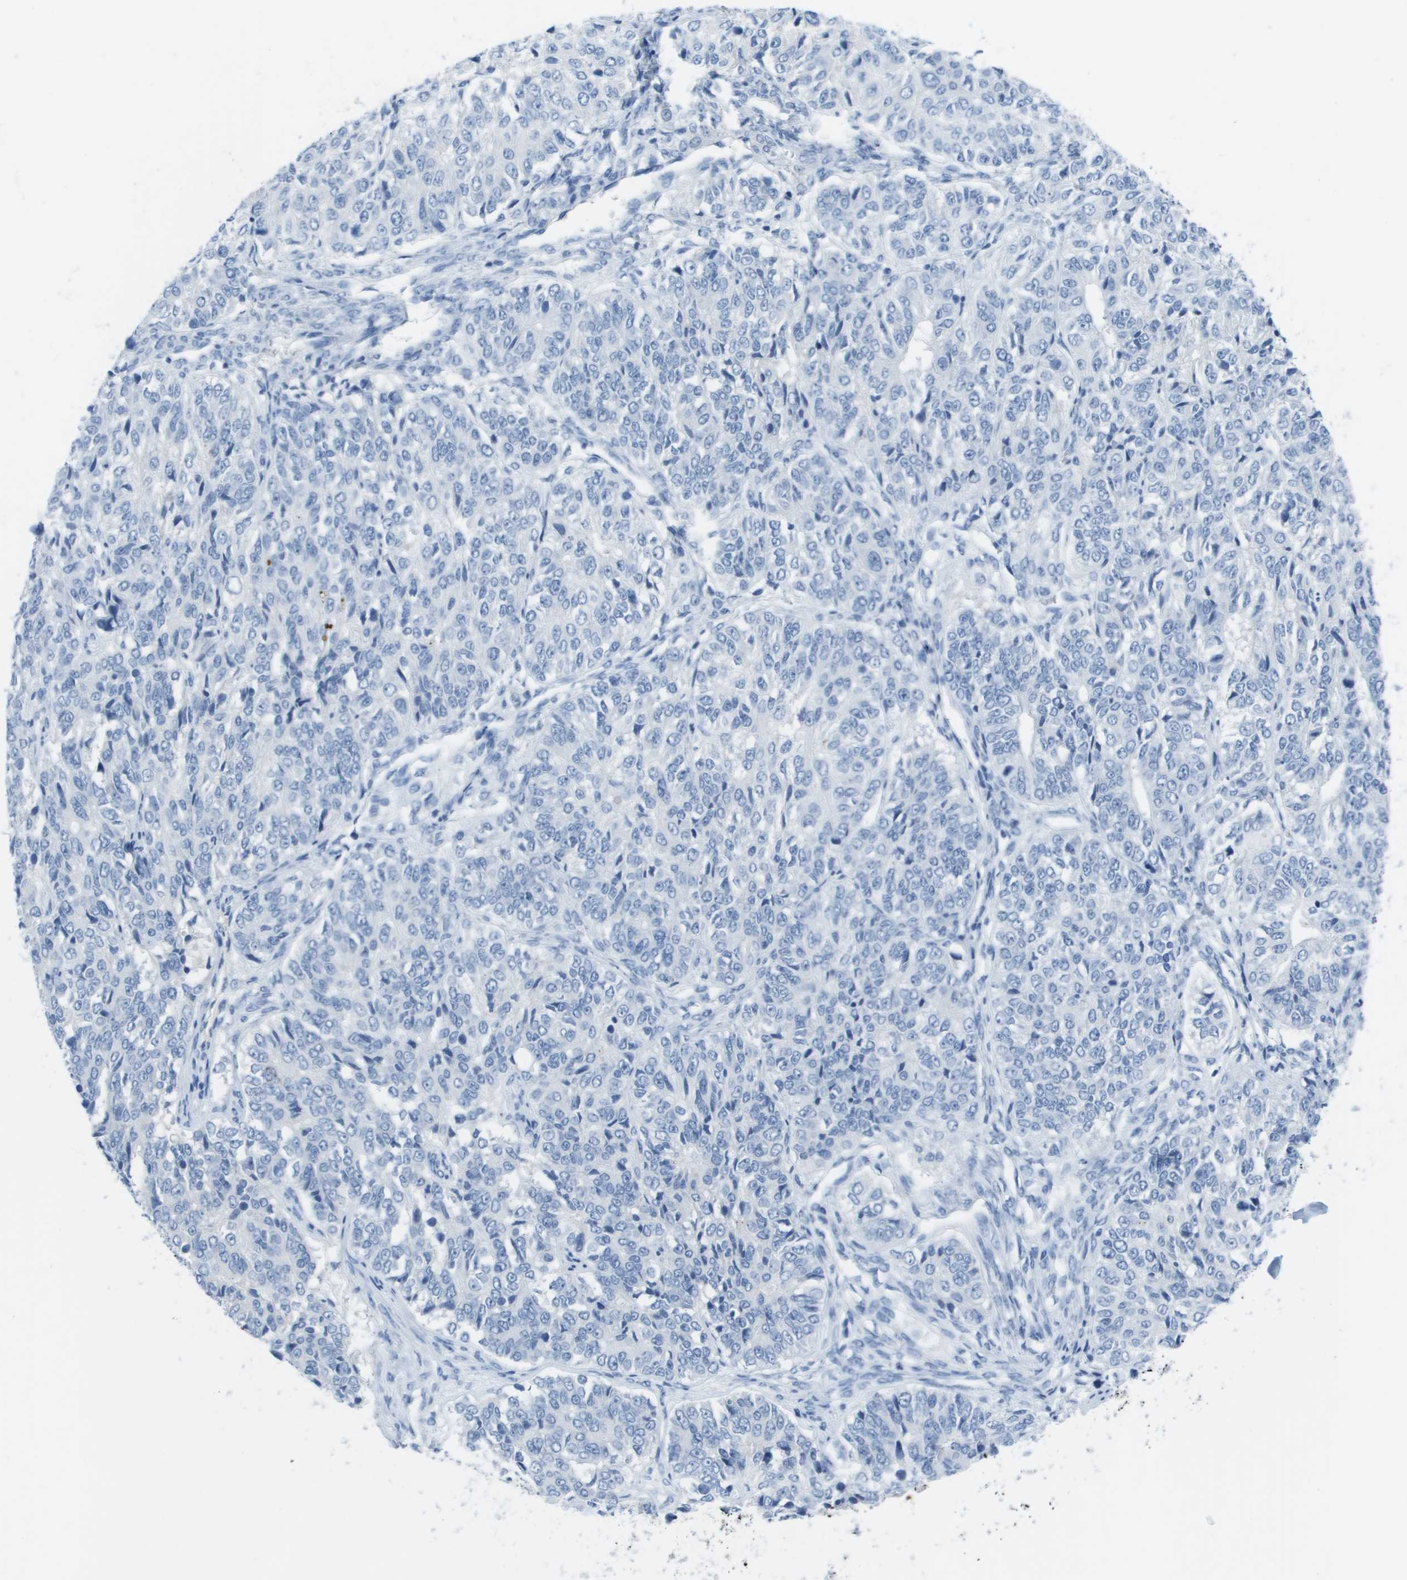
{"staining": {"intensity": "negative", "quantity": "none", "location": "none"}, "tissue": "ovarian cancer", "cell_type": "Tumor cells", "image_type": "cancer", "snomed": [{"axis": "morphology", "description": "Carcinoma, endometroid"}, {"axis": "topography", "description": "Ovary"}], "caption": "DAB immunohistochemical staining of human ovarian endometroid carcinoma displays no significant expression in tumor cells.", "gene": "GPR18", "patient": {"sex": "female", "age": 51}}